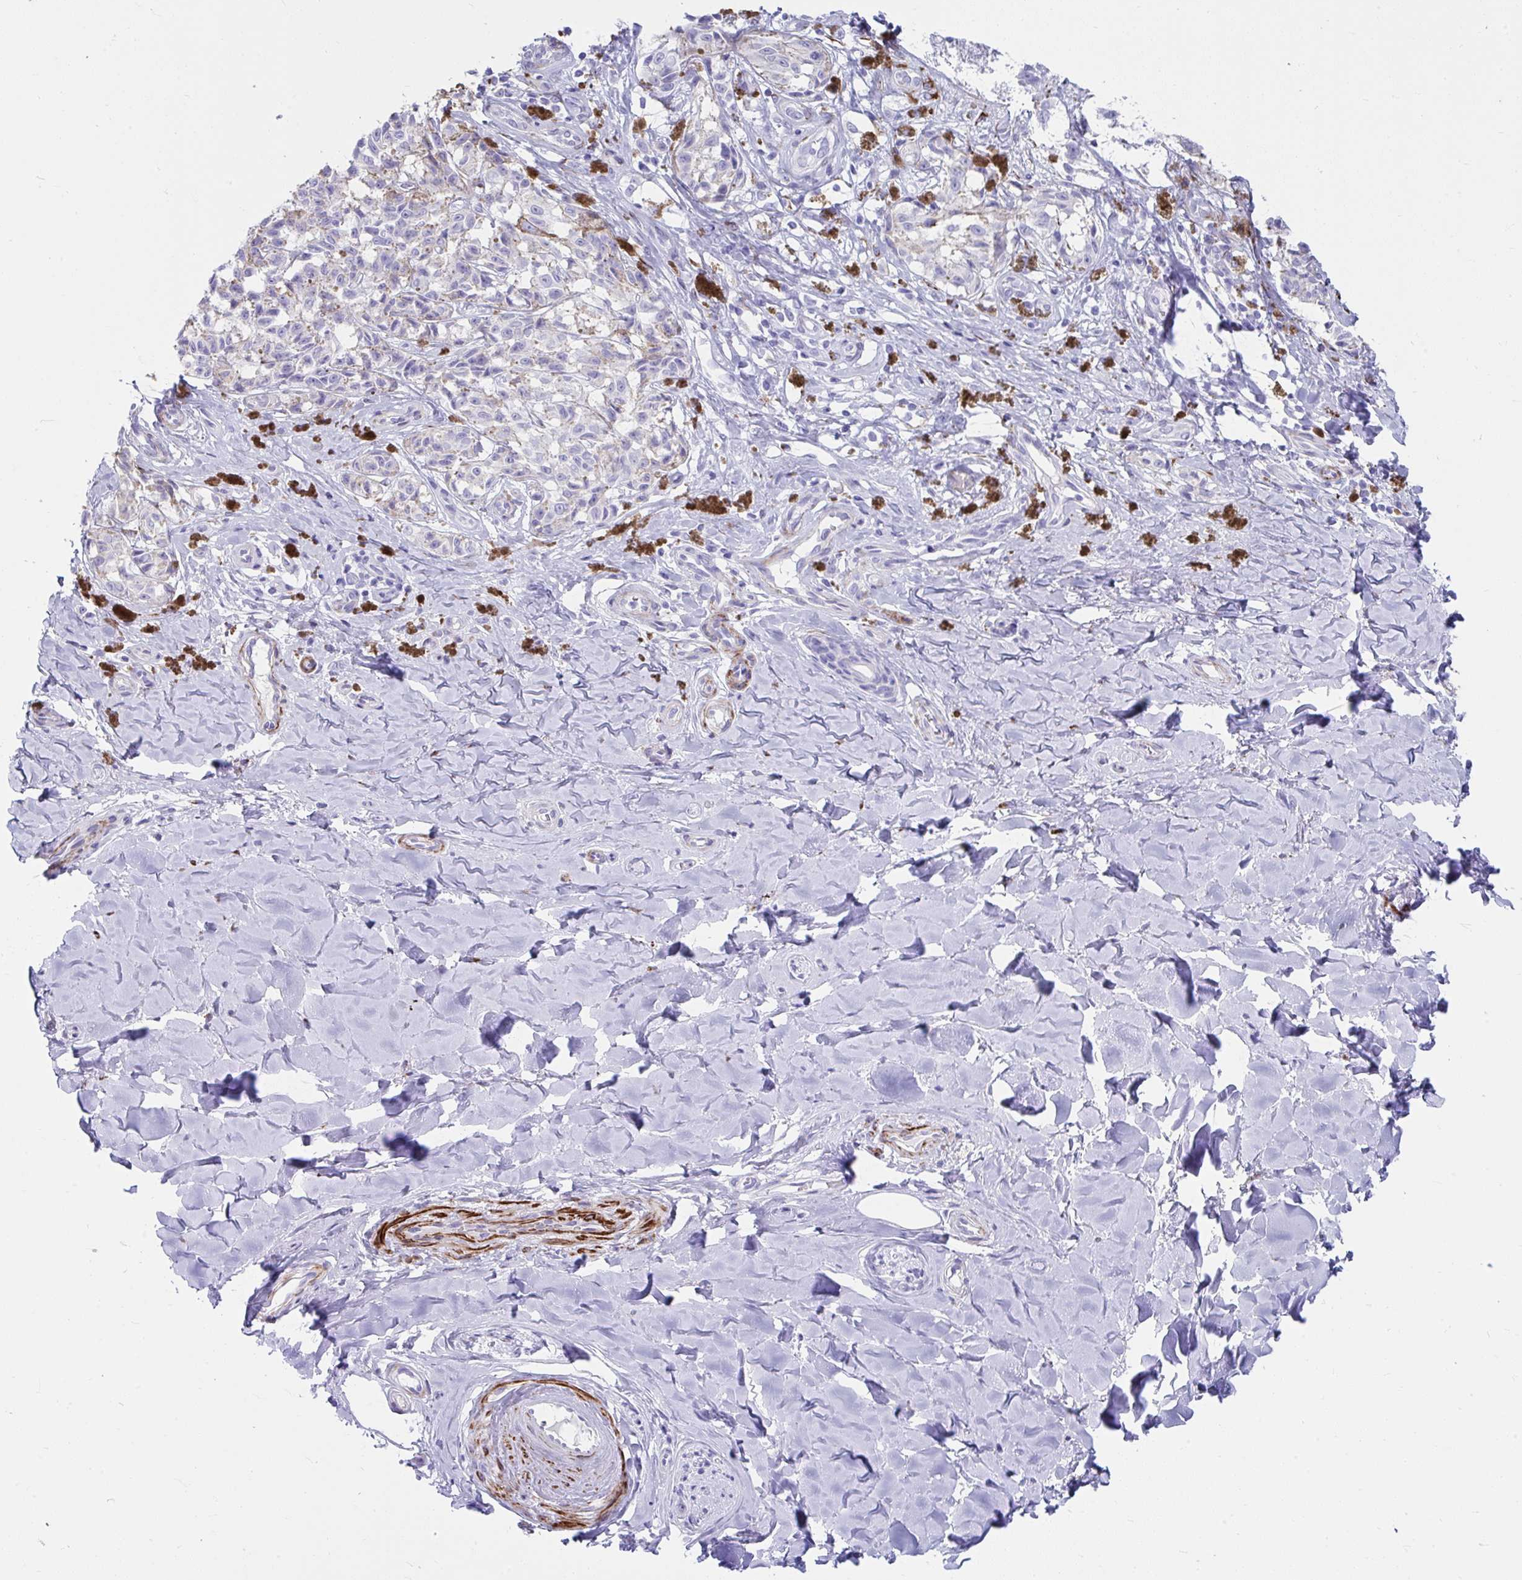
{"staining": {"intensity": "negative", "quantity": "none", "location": "none"}, "tissue": "melanoma", "cell_type": "Tumor cells", "image_type": "cancer", "snomed": [{"axis": "morphology", "description": "Malignant melanoma, NOS"}, {"axis": "topography", "description": "Skin"}], "caption": "Melanoma was stained to show a protein in brown. There is no significant expression in tumor cells.", "gene": "GRXCR2", "patient": {"sex": "female", "age": 65}}